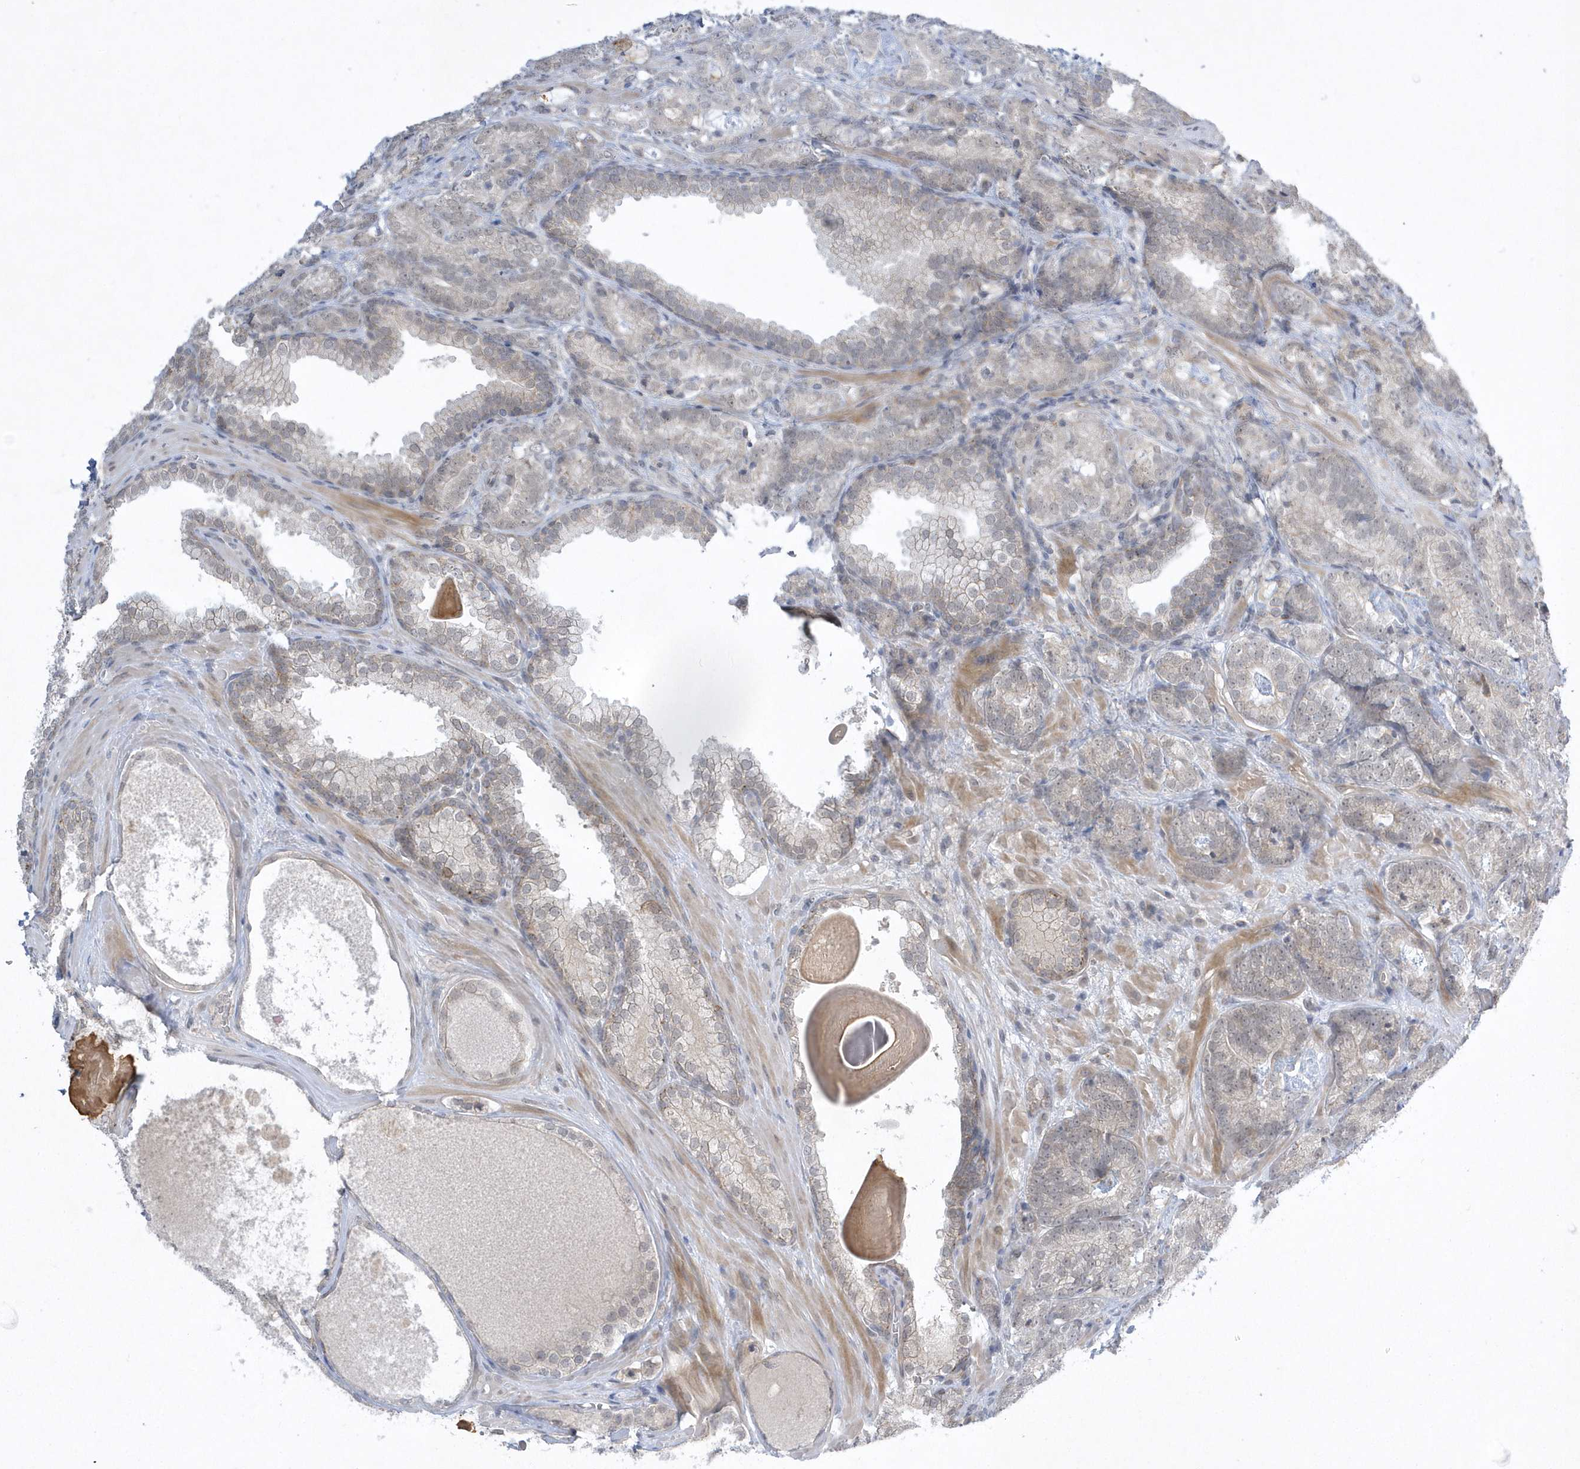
{"staining": {"intensity": "weak", "quantity": "<25%", "location": "cytoplasmic/membranous"}, "tissue": "prostate cancer", "cell_type": "Tumor cells", "image_type": "cancer", "snomed": [{"axis": "morphology", "description": "Adenocarcinoma, High grade"}, {"axis": "topography", "description": "Prostate"}], "caption": "This is an immunohistochemistry (IHC) micrograph of prostate high-grade adenocarcinoma. There is no staining in tumor cells.", "gene": "ZC3H12D", "patient": {"sex": "male", "age": 66}}